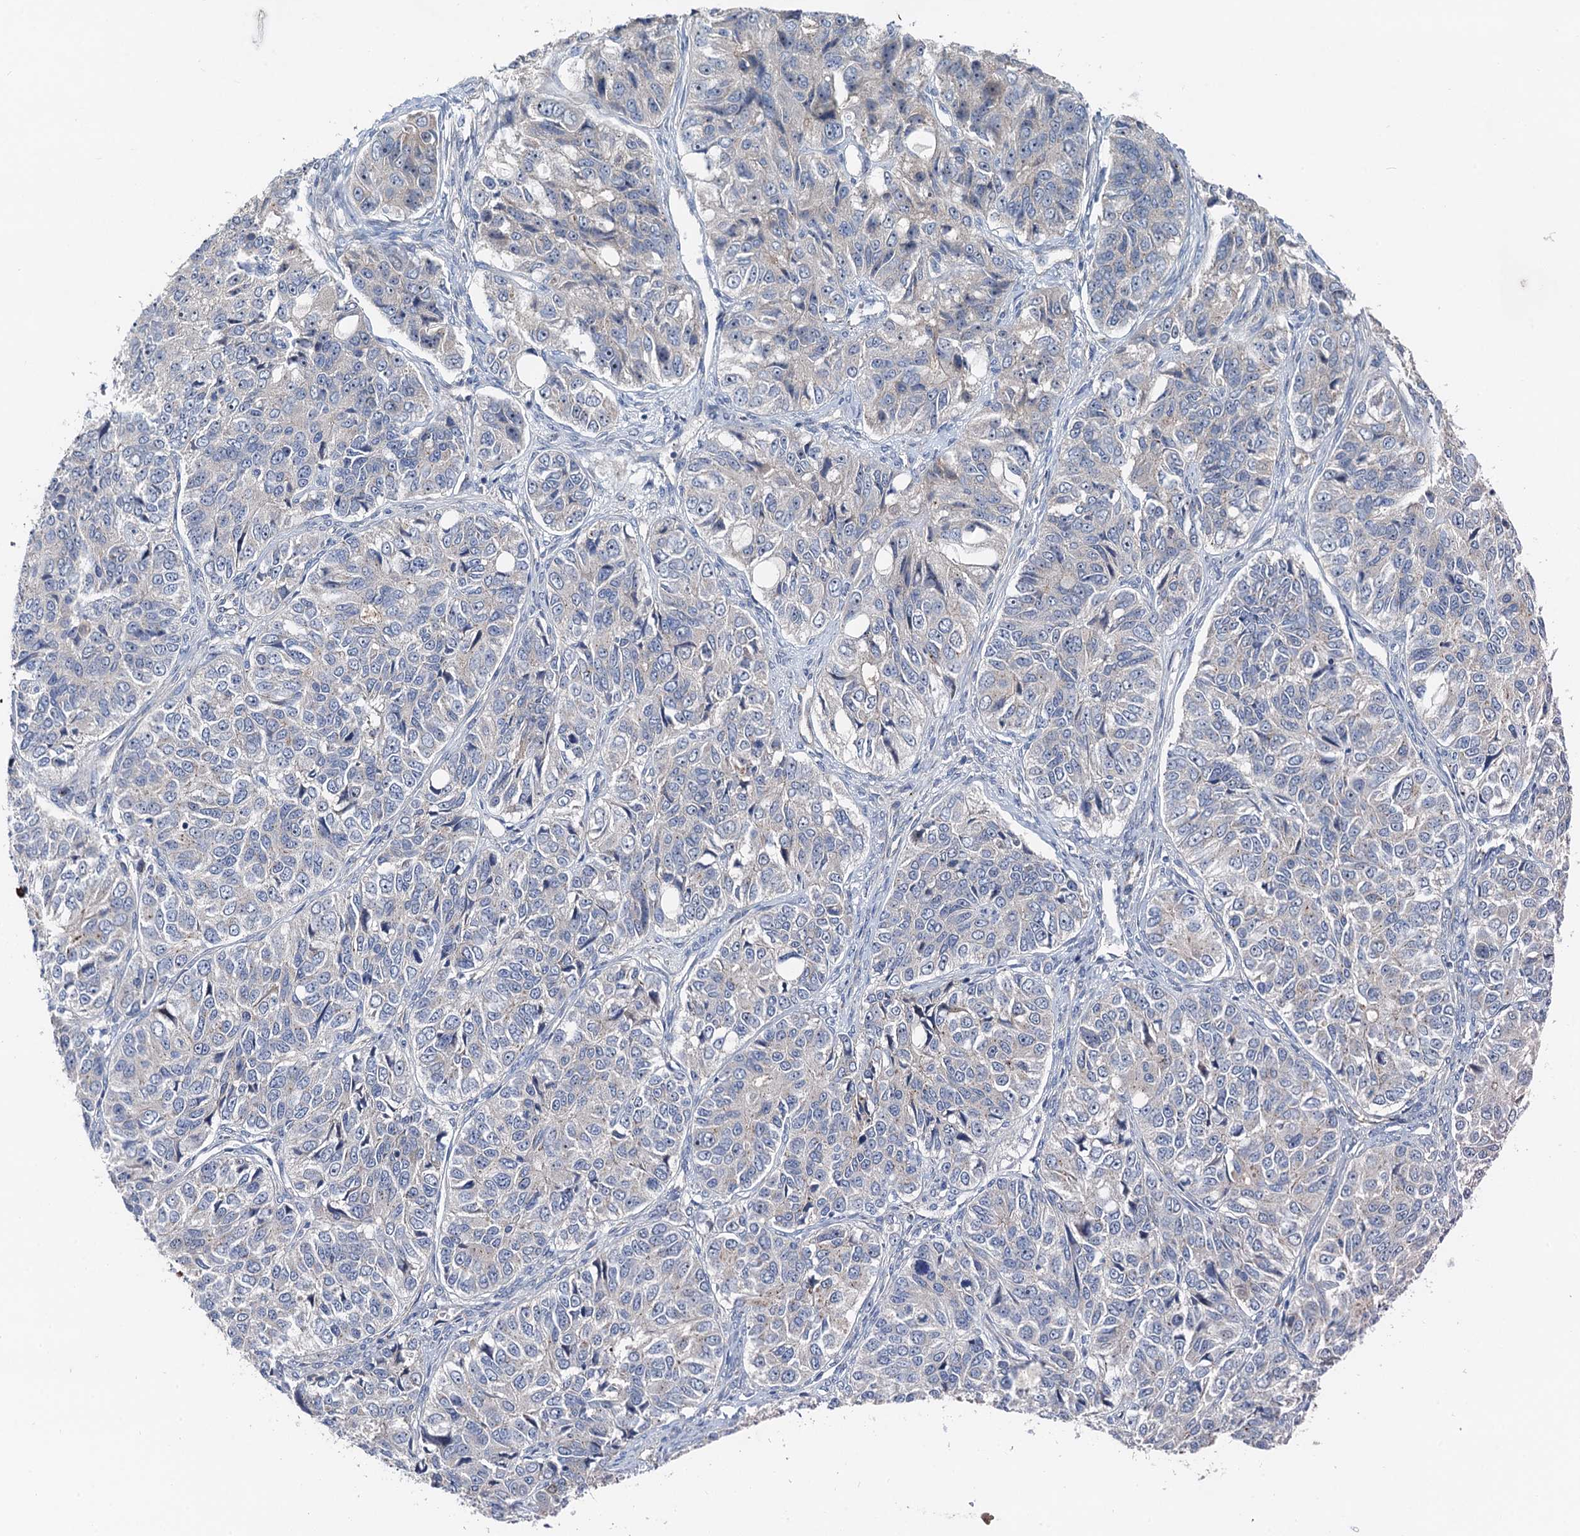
{"staining": {"intensity": "negative", "quantity": "none", "location": "none"}, "tissue": "ovarian cancer", "cell_type": "Tumor cells", "image_type": "cancer", "snomed": [{"axis": "morphology", "description": "Carcinoma, endometroid"}, {"axis": "topography", "description": "Ovary"}], "caption": "Tumor cells are negative for brown protein staining in ovarian endometroid carcinoma.", "gene": "ANKRD26", "patient": {"sex": "female", "age": 51}}